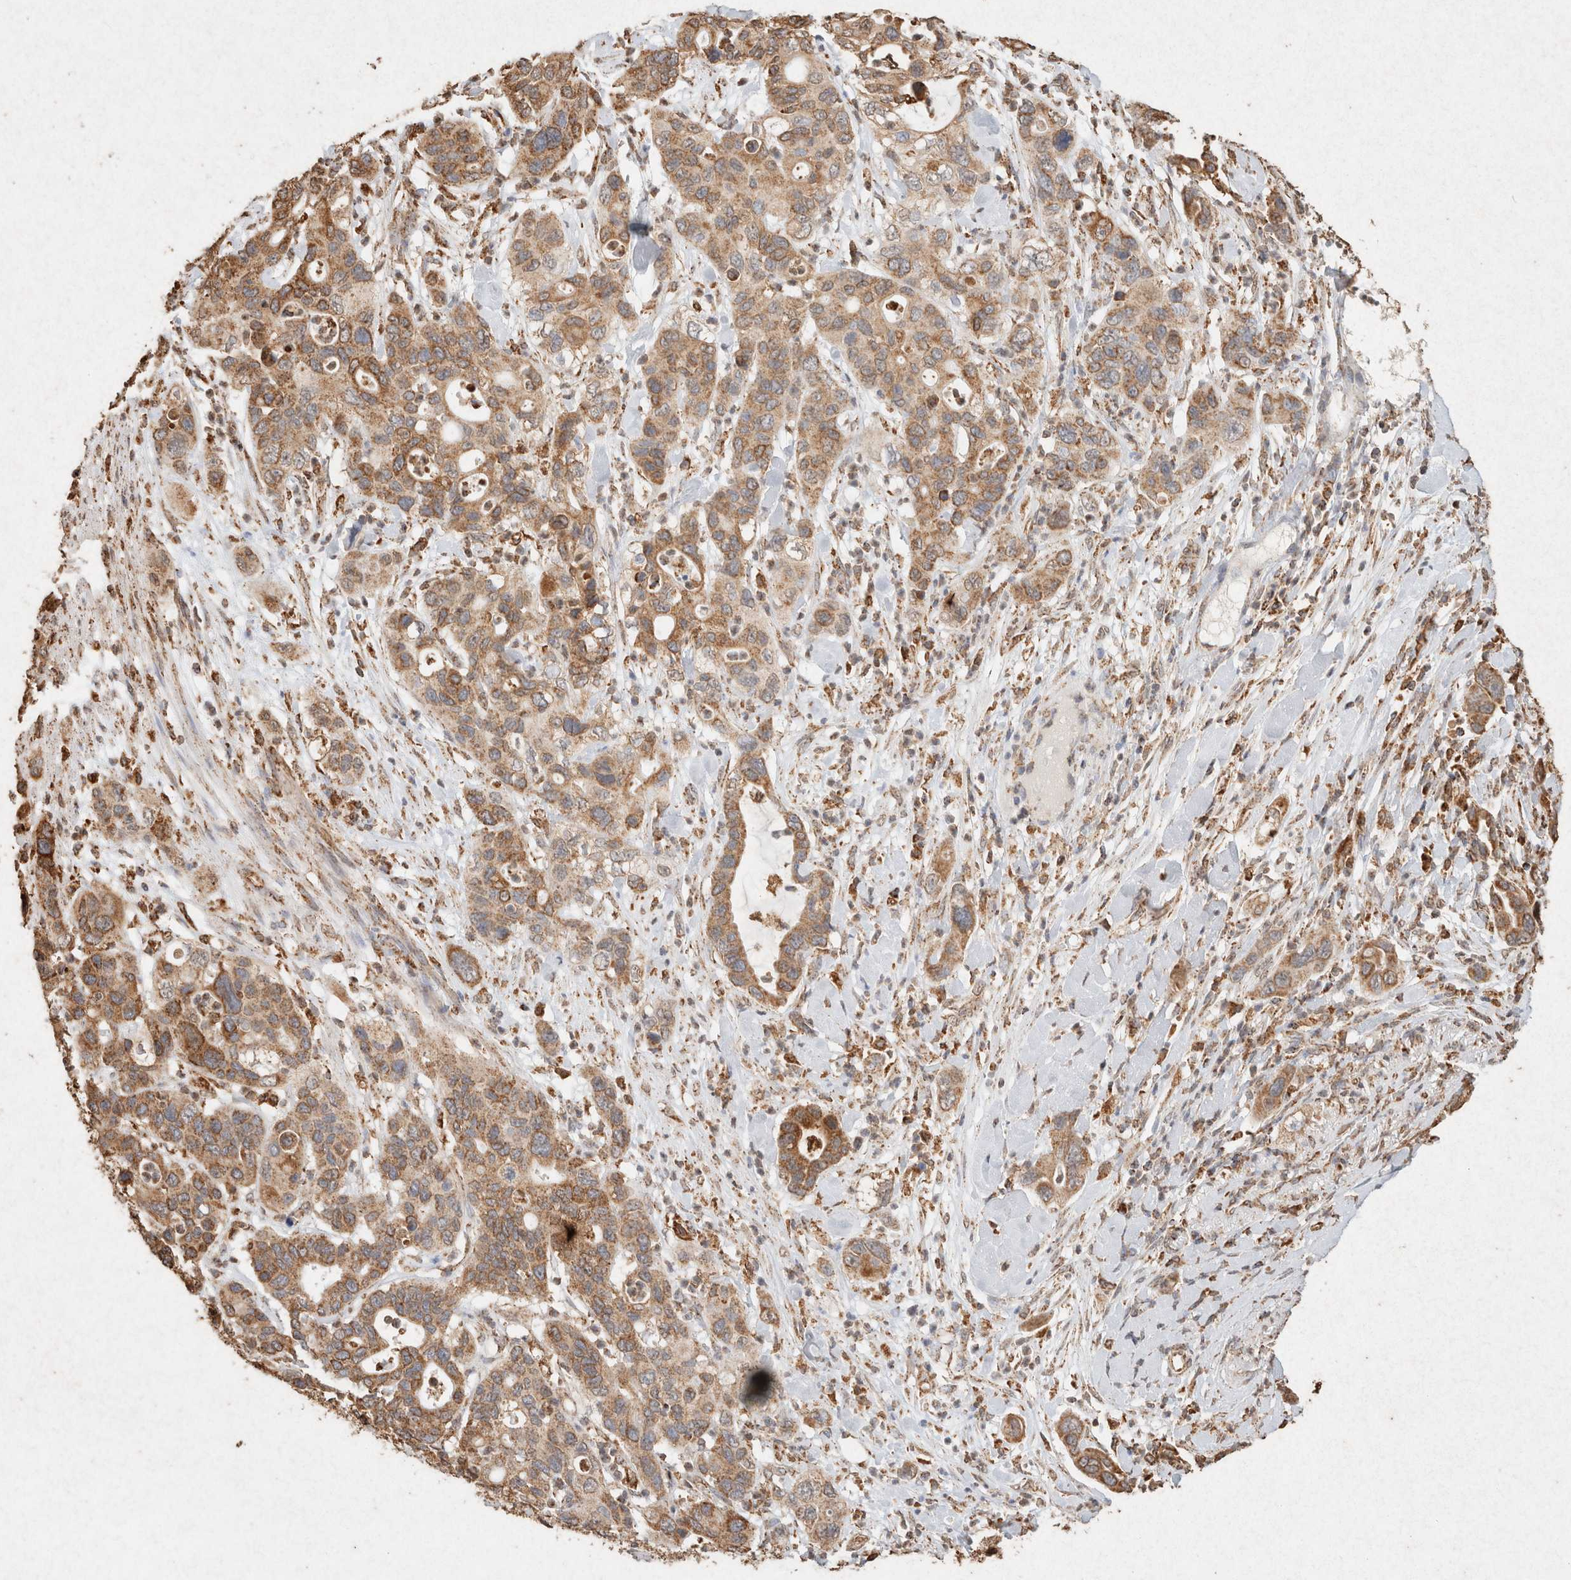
{"staining": {"intensity": "moderate", "quantity": ">75%", "location": "cytoplasmic/membranous"}, "tissue": "pancreatic cancer", "cell_type": "Tumor cells", "image_type": "cancer", "snomed": [{"axis": "morphology", "description": "Adenocarcinoma, NOS"}, {"axis": "topography", "description": "Pancreas"}], "caption": "The histopathology image reveals a brown stain indicating the presence of a protein in the cytoplasmic/membranous of tumor cells in pancreatic cancer (adenocarcinoma). (DAB (3,3'-diaminobenzidine) IHC with brightfield microscopy, high magnification).", "gene": "SDC2", "patient": {"sex": "female", "age": 71}}